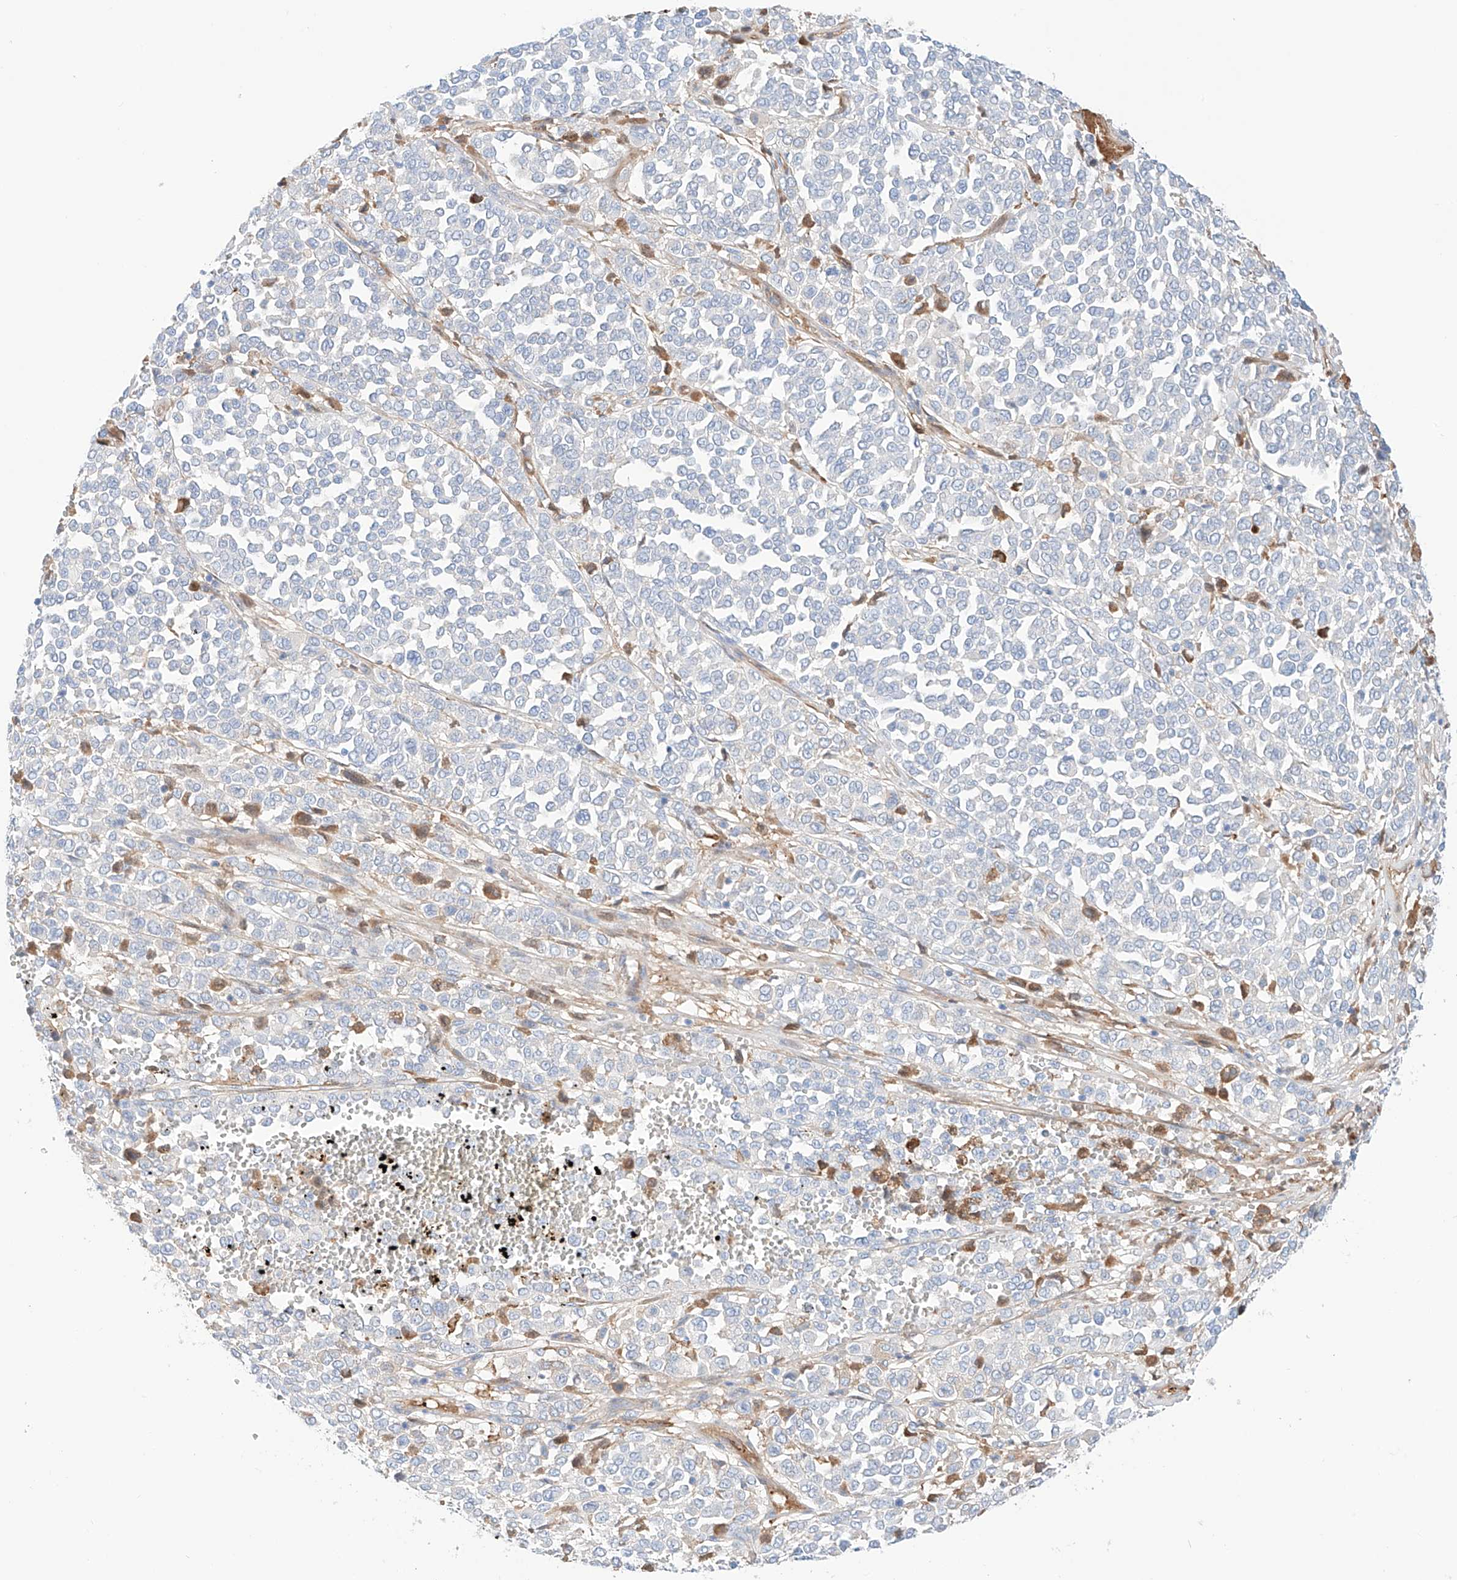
{"staining": {"intensity": "moderate", "quantity": "<25%", "location": "cytoplasmic/membranous"}, "tissue": "melanoma", "cell_type": "Tumor cells", "image_type": "cancer", "snomed": [{"axis": "morphology", "description": "Malignant melanoma, Metastatic site"}, {"axis": "topography", "description": "Pancreas"}], "caption": "Protein staining reveals moderate cytoplasmic/membranous positivity in approximately <25% of tumor cells in melanoma.", "gene": "PGGT1B", "patient": {"sex": "female", "age": 30}}